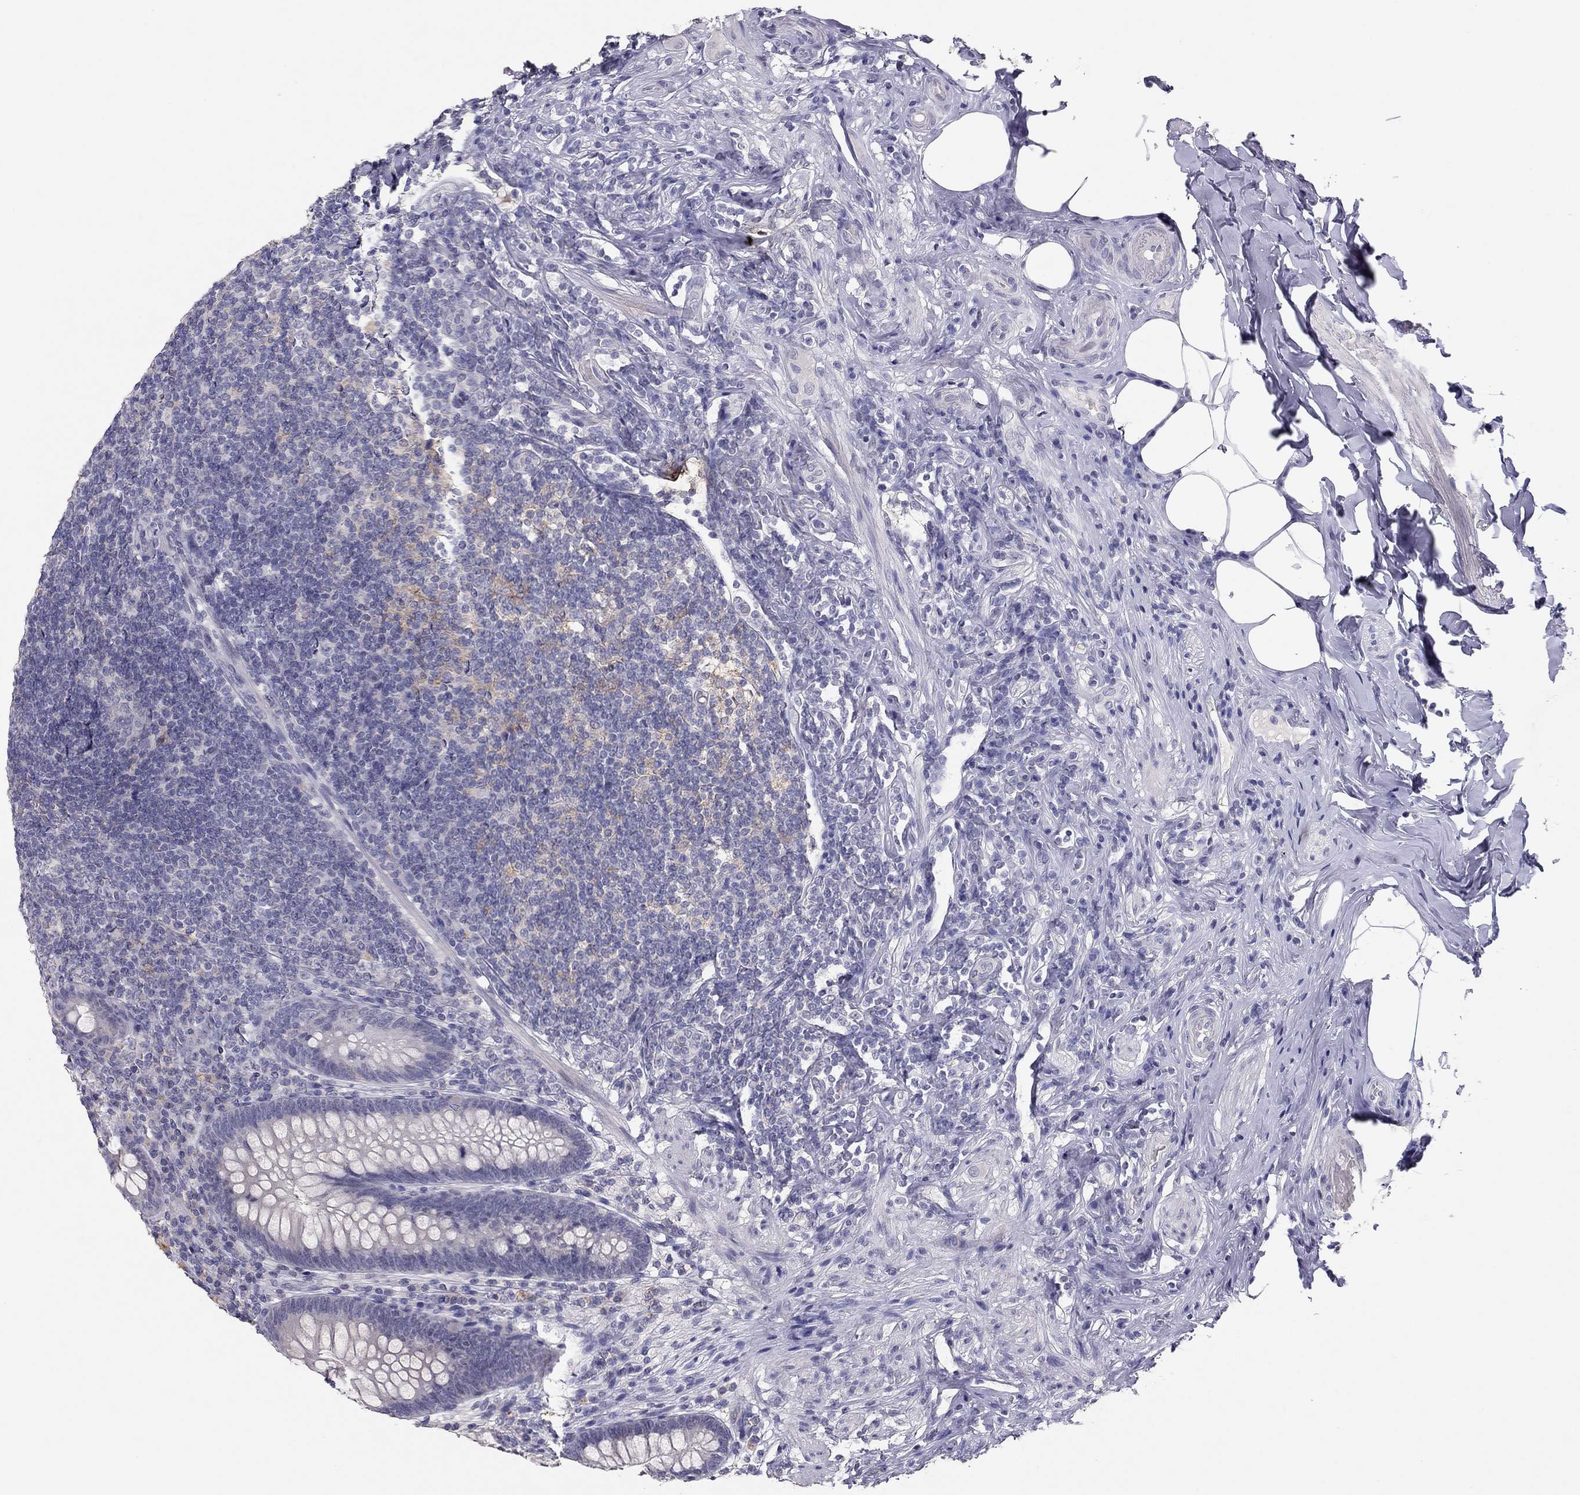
{"staining": {"intensity": "negative", "quantity": "none", "location": "none"}, "tissue": "appendix", "cell_type": "Glandular cells", "image_type": "normal", "snomed": [{"axis": "morphology", "description": "Normal tissue, NOS"}, {"axis": "topography", "description": "Appendix"}], "caption": "This histopathology image is of unremarkable appendix stained with immunohistochemistry to label a protein in brown with the nuclei are counter-stained blue. There is no staining in glandular cells. The staining was performed using DAB (3,3'-diaminobenzidine) to visualize the protein expression in brown, while the nuclei were stained in blue with hematoxylin (Magnification: 20x).", "gene": "ADORA2A", "patient": {"sex": "male", "age": 47}}